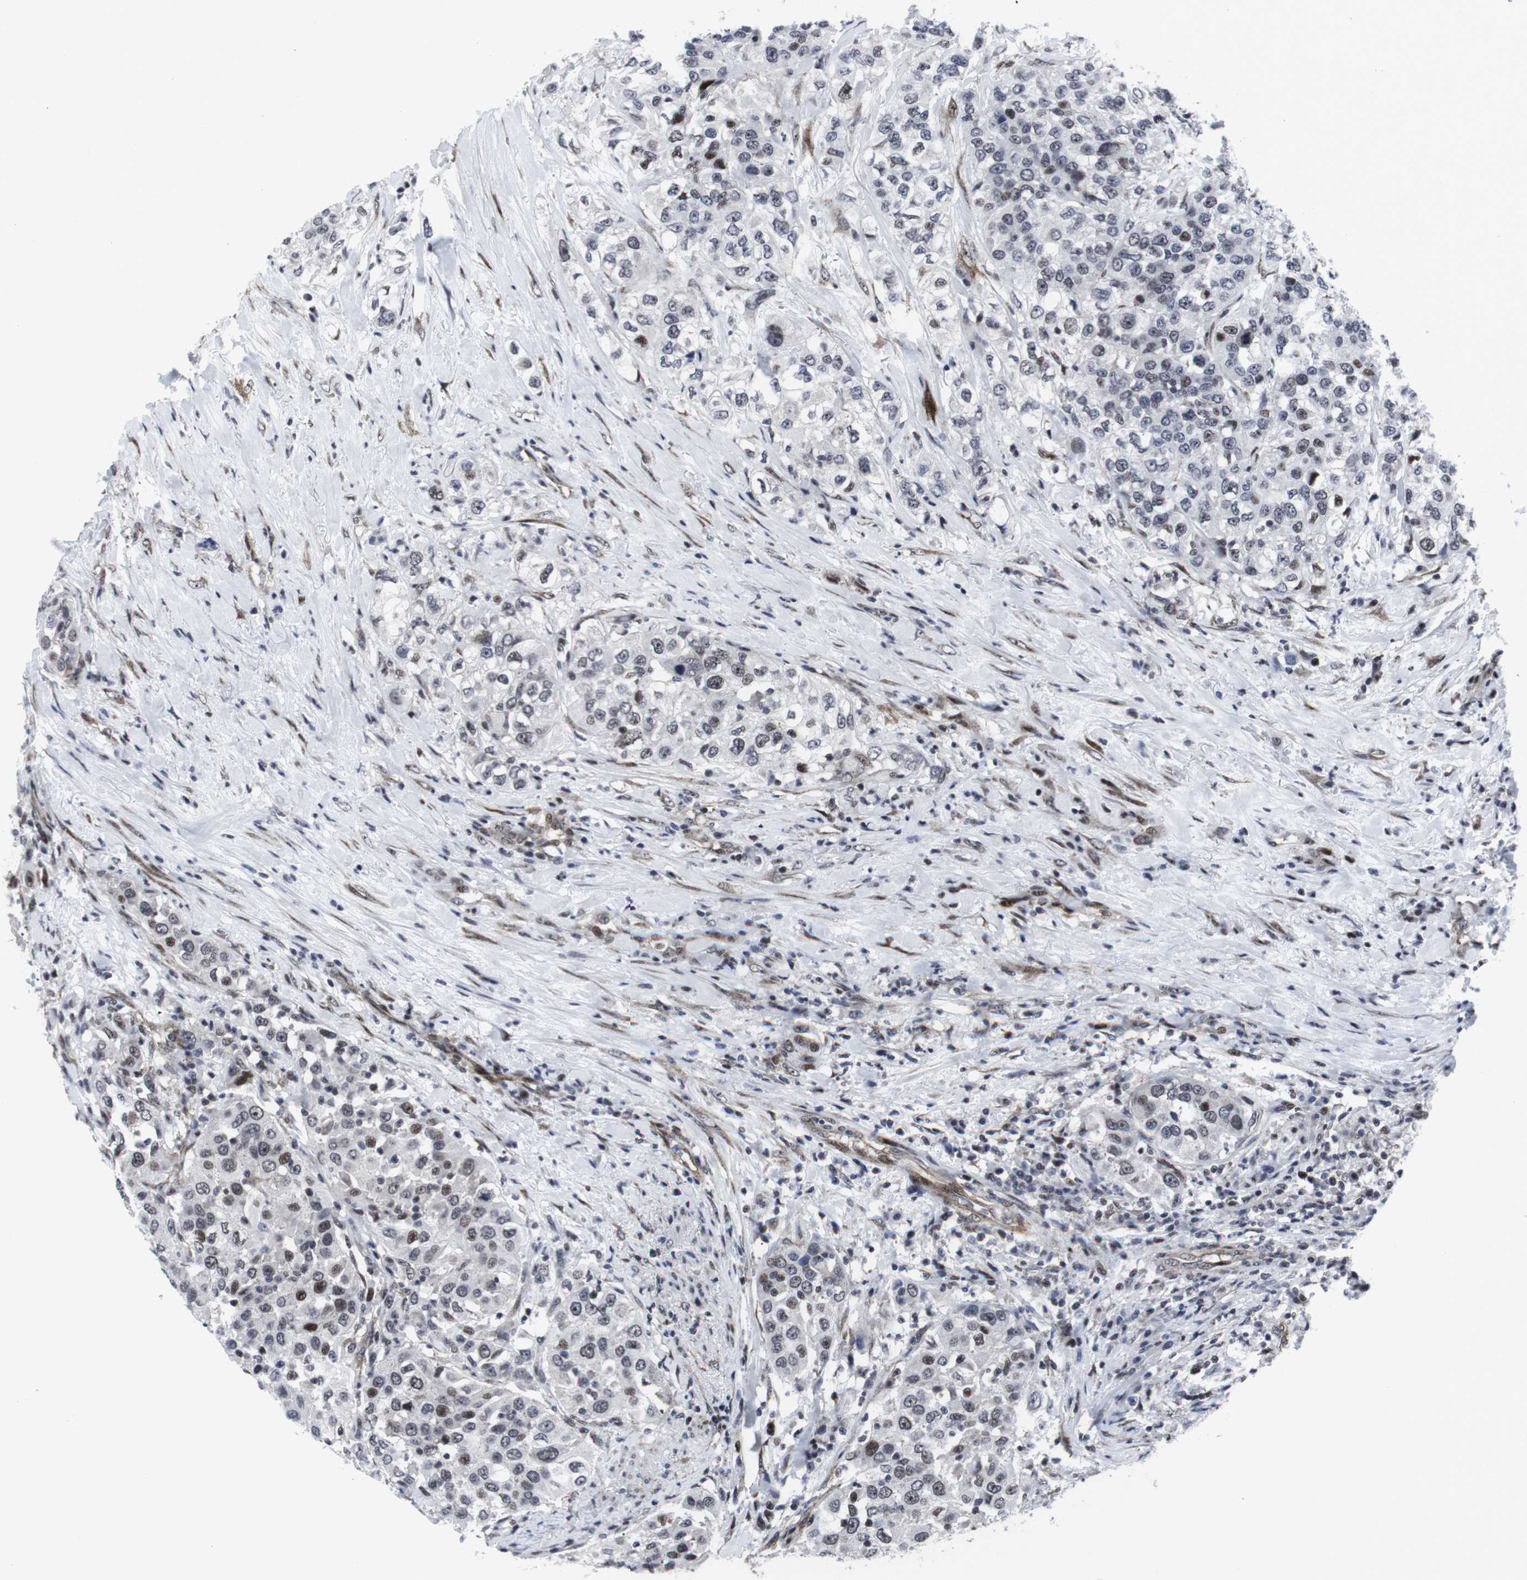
{"staining": {"intensity": "moderate", "quantity": "25%-75%", "location": "nuclear"}, "tissue": "urothelial cancer", "cell_type": "Tumor cells", "image_type": "cancer", "snomed": [{"axis": "morphology", "description": "Urothelial carcinoma, High grade"}, {"axis": "topography", "description": "Urinary bladder"}], "caption": "High-magnification brightfield microscopy of high-grade urothelial carcinoma stained with DAB (brown) and counterstained with hematoxylin (blue). tumor cells exhibit moderate nuclear positivity is appreciated in approximately25%-75% of cells. The protein is stained brown, and the nuclei are stained in blue (DAB IHC with brightfield microscopy, high magnification).", "gene": "MLH1", "patient": {"sex": "female", "age": 80}}